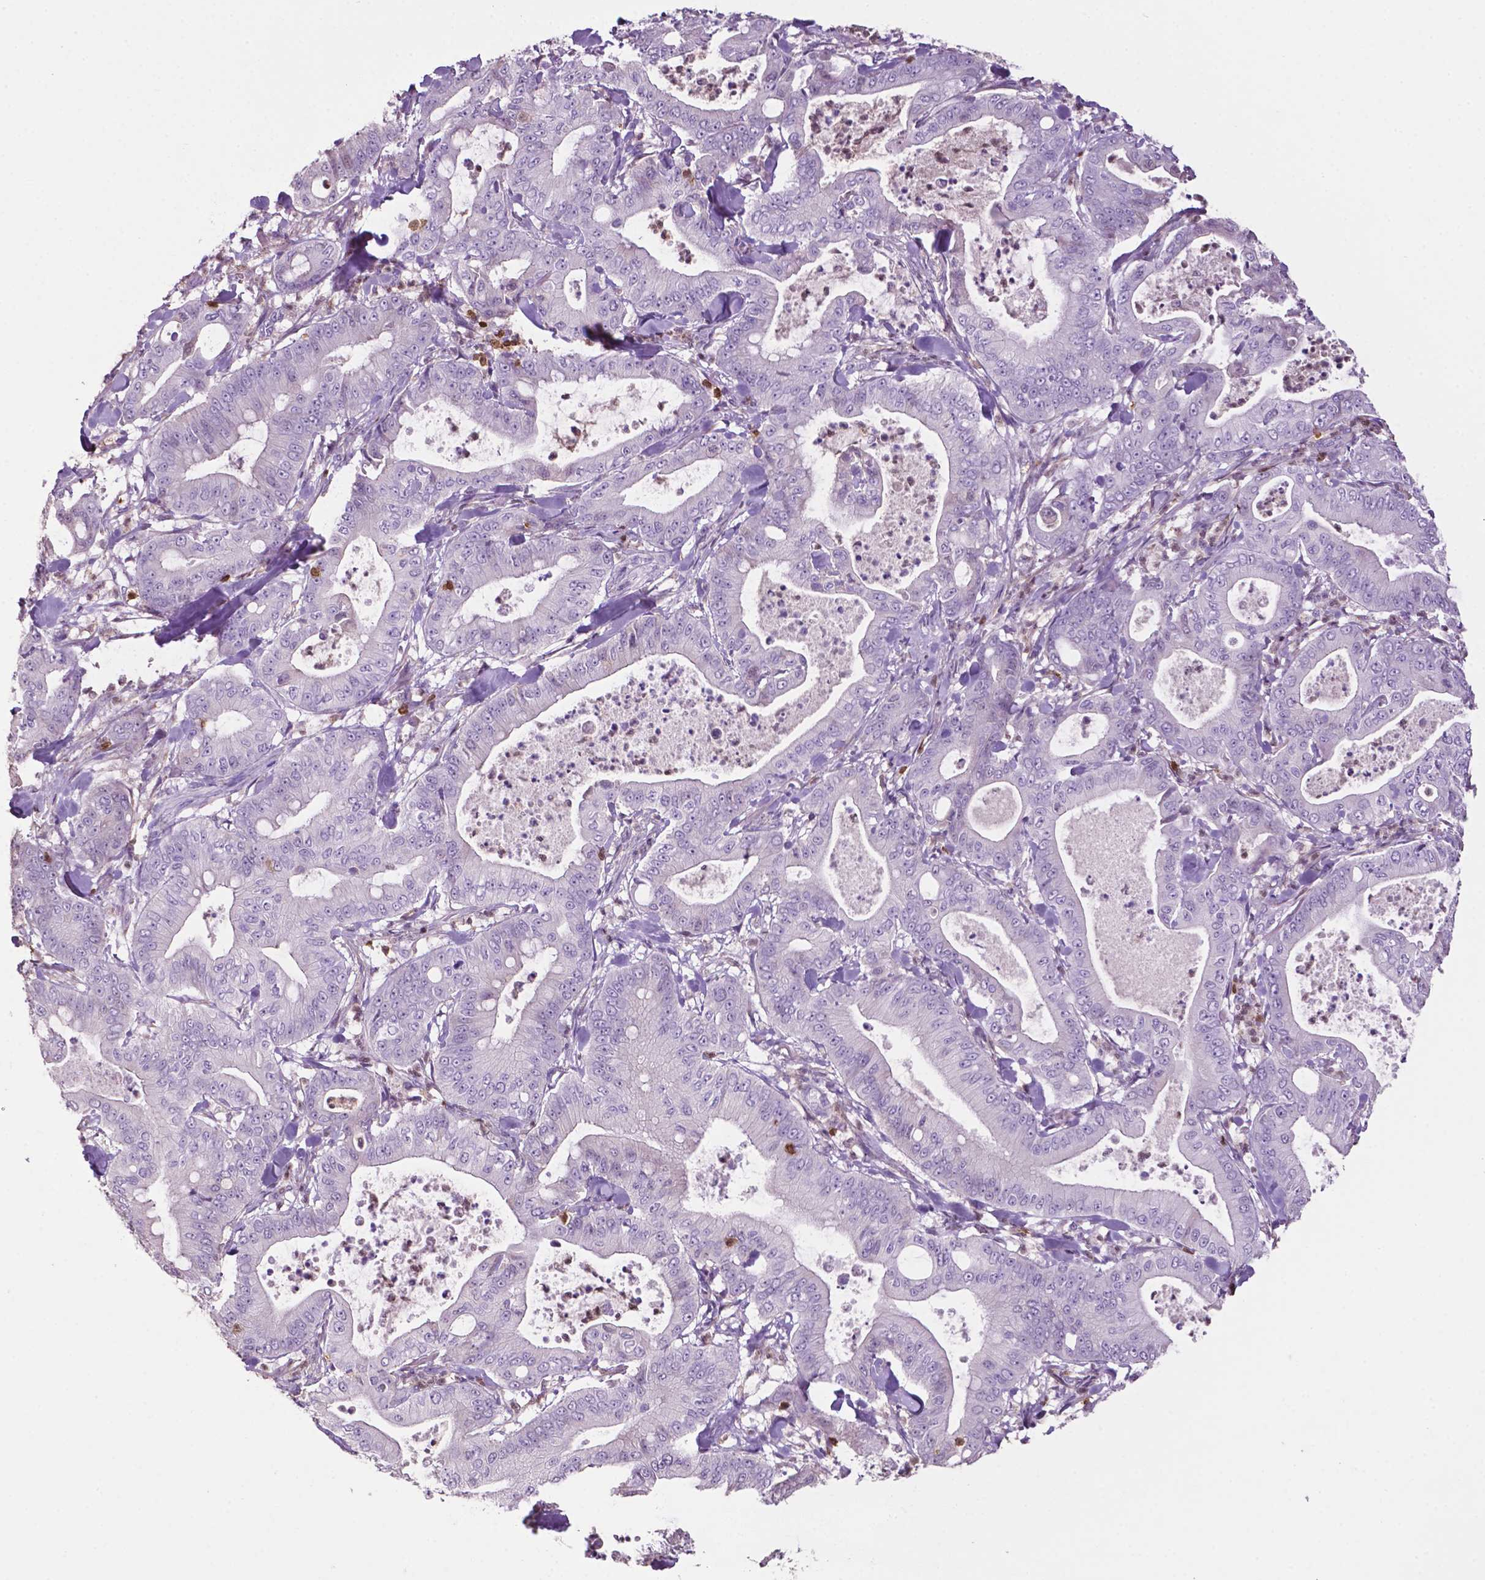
{"staining": {"intensity": "negative", "quantity": "none", "location": "none"}, "tissue": "pancreatic cancer", "cell_type": "Tumor cells", "image_type": "cancer", "snomed": [{"axis": "morphology", "description": "Adenocarcinoma, NOS"}, {"axis": "topography", "description": "Pancreas"}], "caption": "Human adenocarcinoma (pancreatic) stained for a protein using immunohistochemistry (IHC) demonstrates no staining in tumor cells.", "gene": "TBC1D10C", "patient": {"sex": "male", "age": 71}}